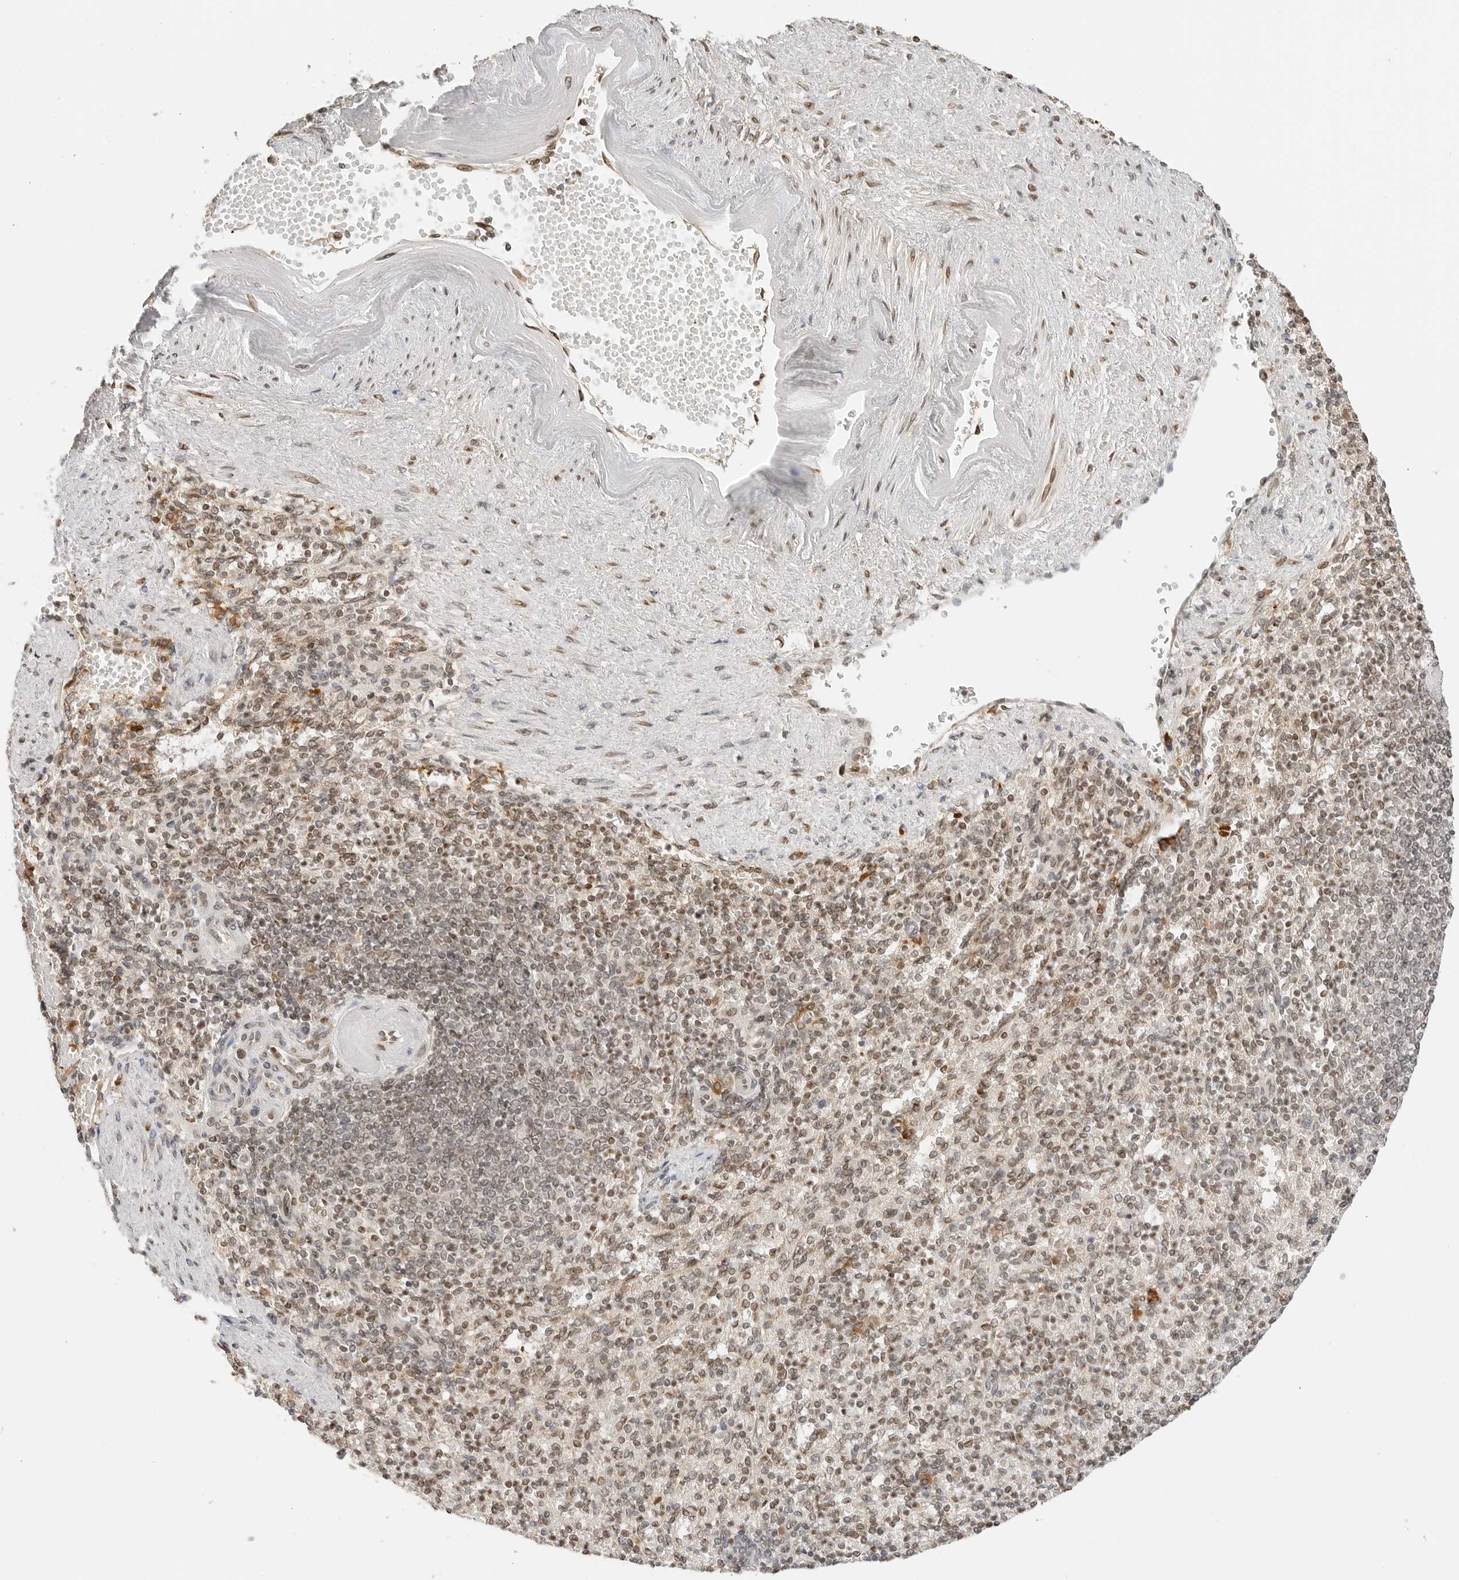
{"staining": {"intensity": "weak", "quantity": "25%-75%", "location": "cytoplasmic/membranous,nuclear"}, "tissue": "spleen", "cell_type": "Cells in red pulp", "image_type": "normal", "snomed": [{"axis": "morphology", "description": "Normal tissue, NOS"}, {"axis": "topography", "description": "Spleen"}], "caption": "Normal spleen exhibits weak cytoplasmic/membranous,nuclear staining in approximately 25%-75% of cells in red pulp Ihc stains the protein of interest in brown and the nuclei are stained blue..", "gene": "POLH", "patient": {"sex": "female", "age": 74}}